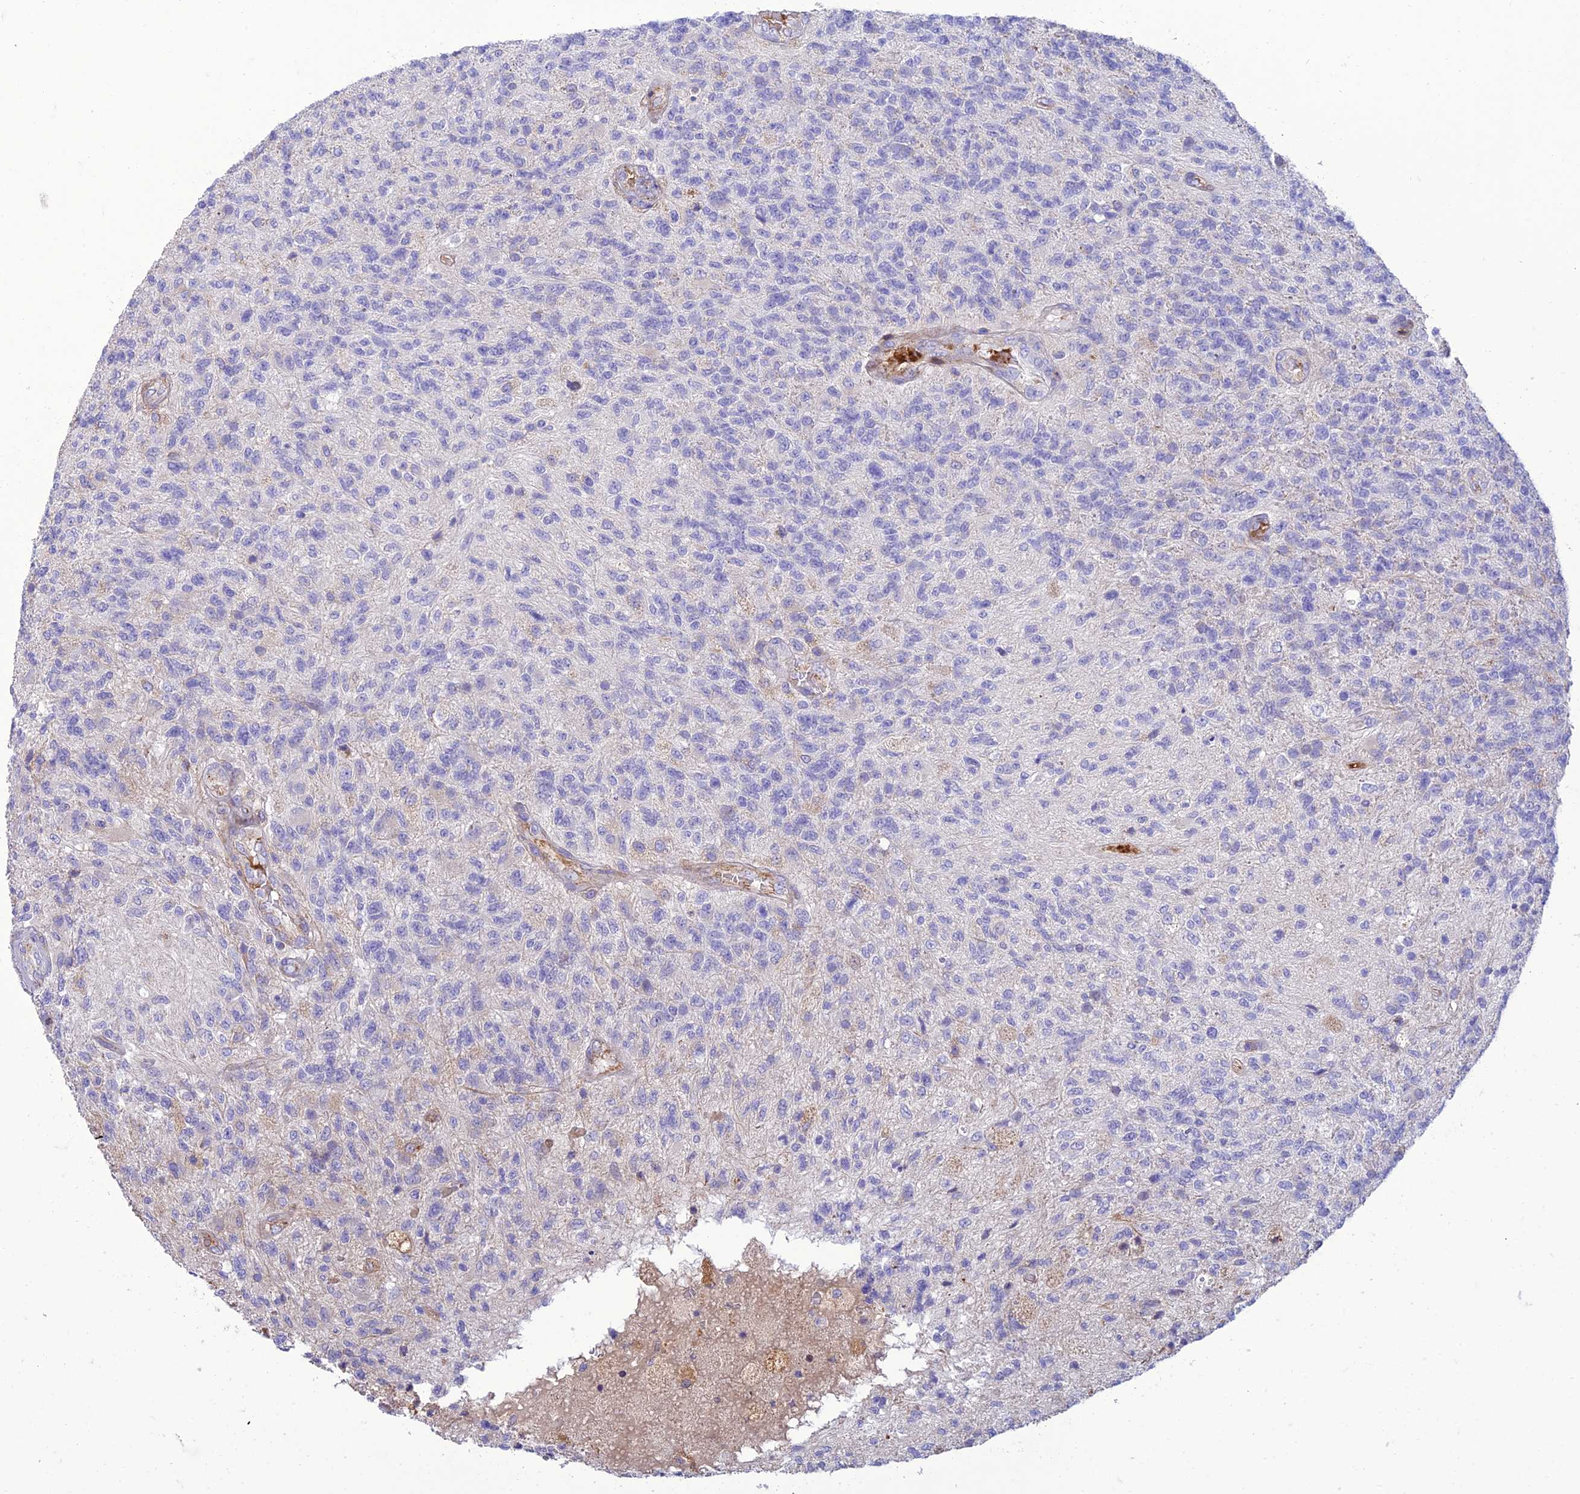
{"staining": {"intensity": "negative", "quantity": "none", "location": "none"}, "tissue": "glioma", "cell_type": "Tumor cells", "image_type": "cancer", "snomed": [{"axis": "morphology", "description": "Glioma, malignant, High grade"}, {"axis": "topography", "description": "Brain"}], "caption": "The photomicrograph displays no significant expression in tumor cells of glioma.", "gene": "SEL1L3", "patient": {"sex": "male", "age": 56}}